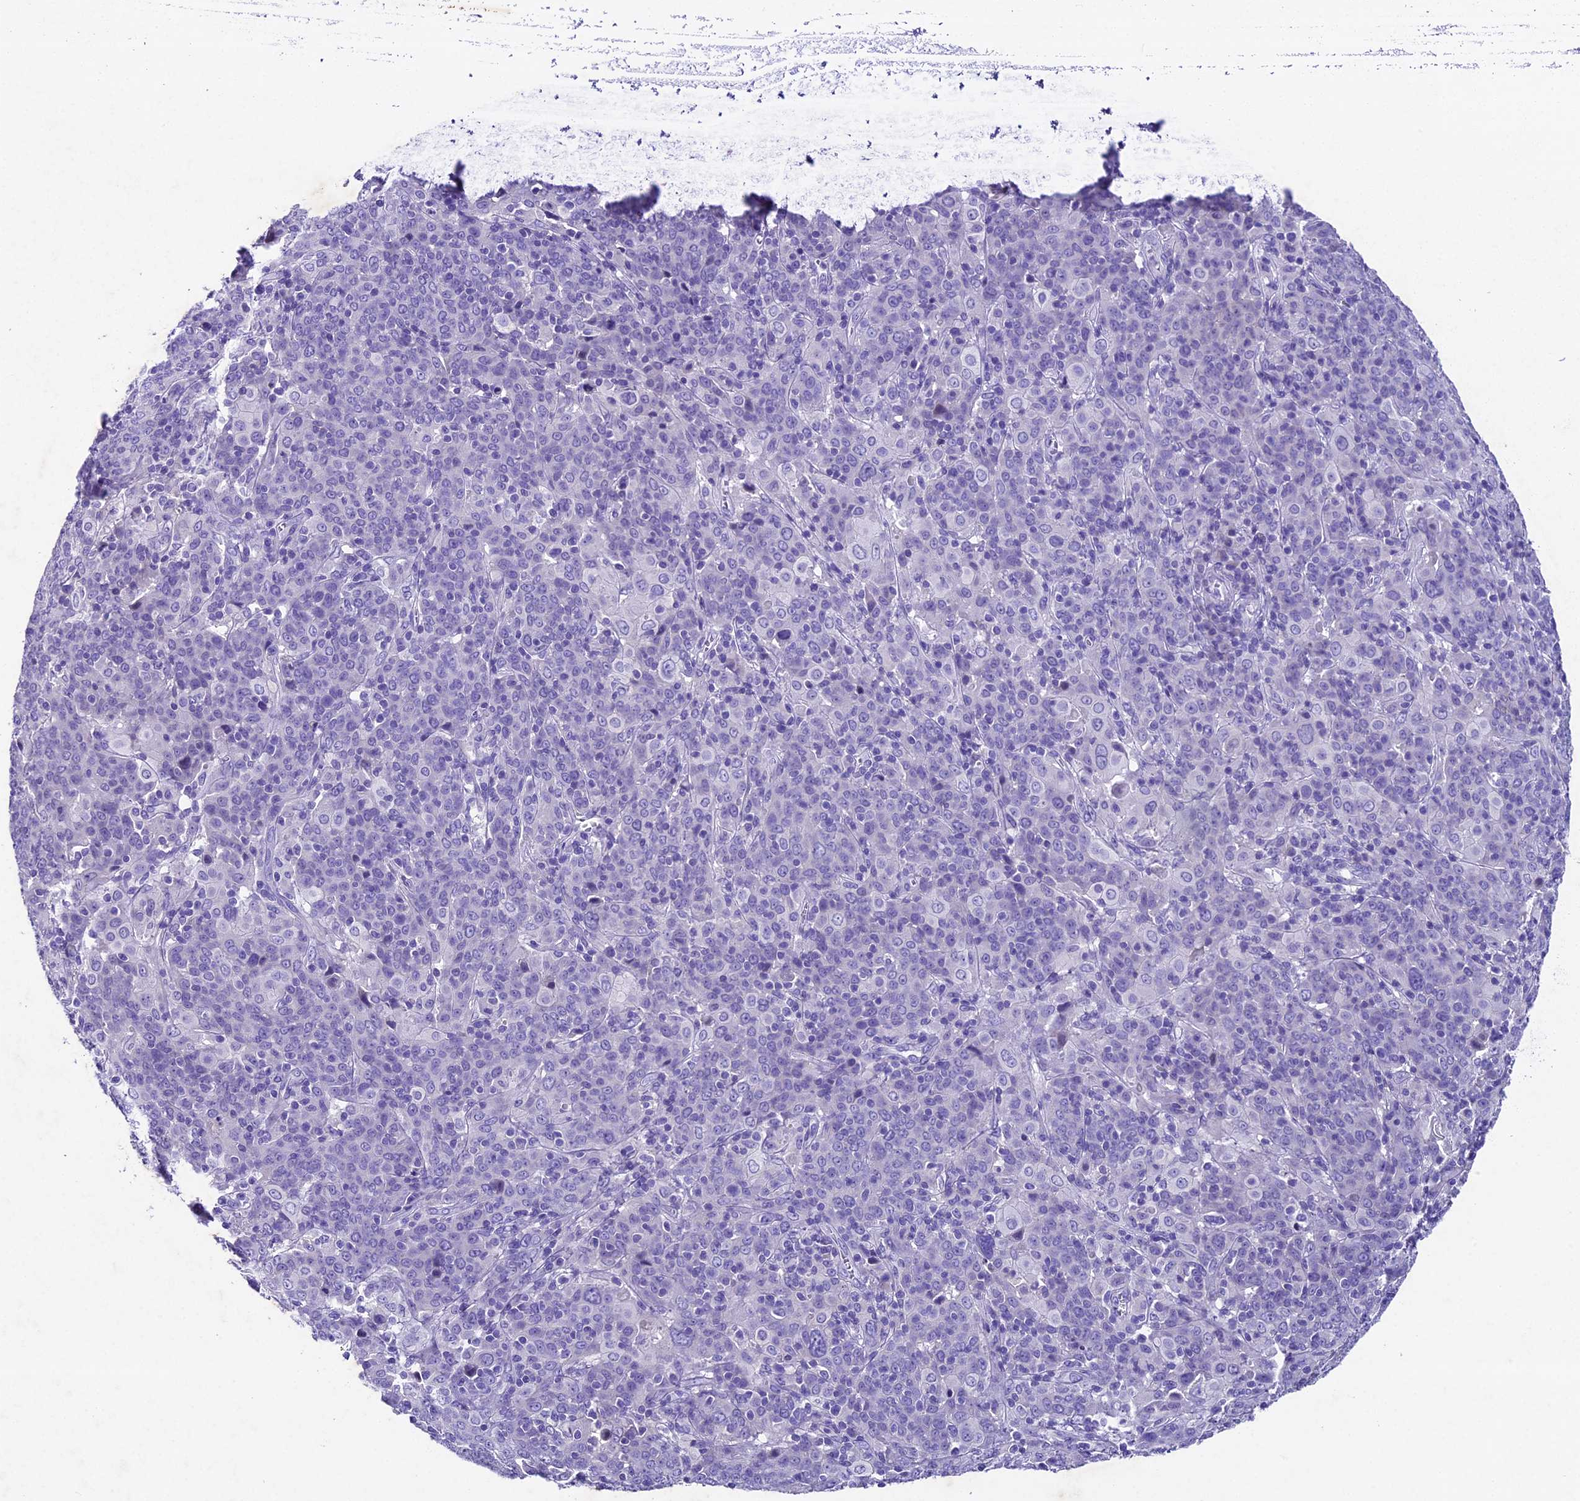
{"staining": {"intensity": "negative", "quantity": "none", "location": "none"}, "tissue": "cervical cancer", "cell_type": "Tumor cells", "image_type": "cancer", "snomed": [{"axis": "morphology", "description": "Squamous cell carcinoma, NOS"}, {"axis": "topography", "description": "Cervix"}], "caption": "Immunohistochemistry of human cervical cancer (squamous cell carcinoma) exhibits no staining in tumor cells.", "gene": "IFT140", "patient": {"sex": "female", "age": 67}}